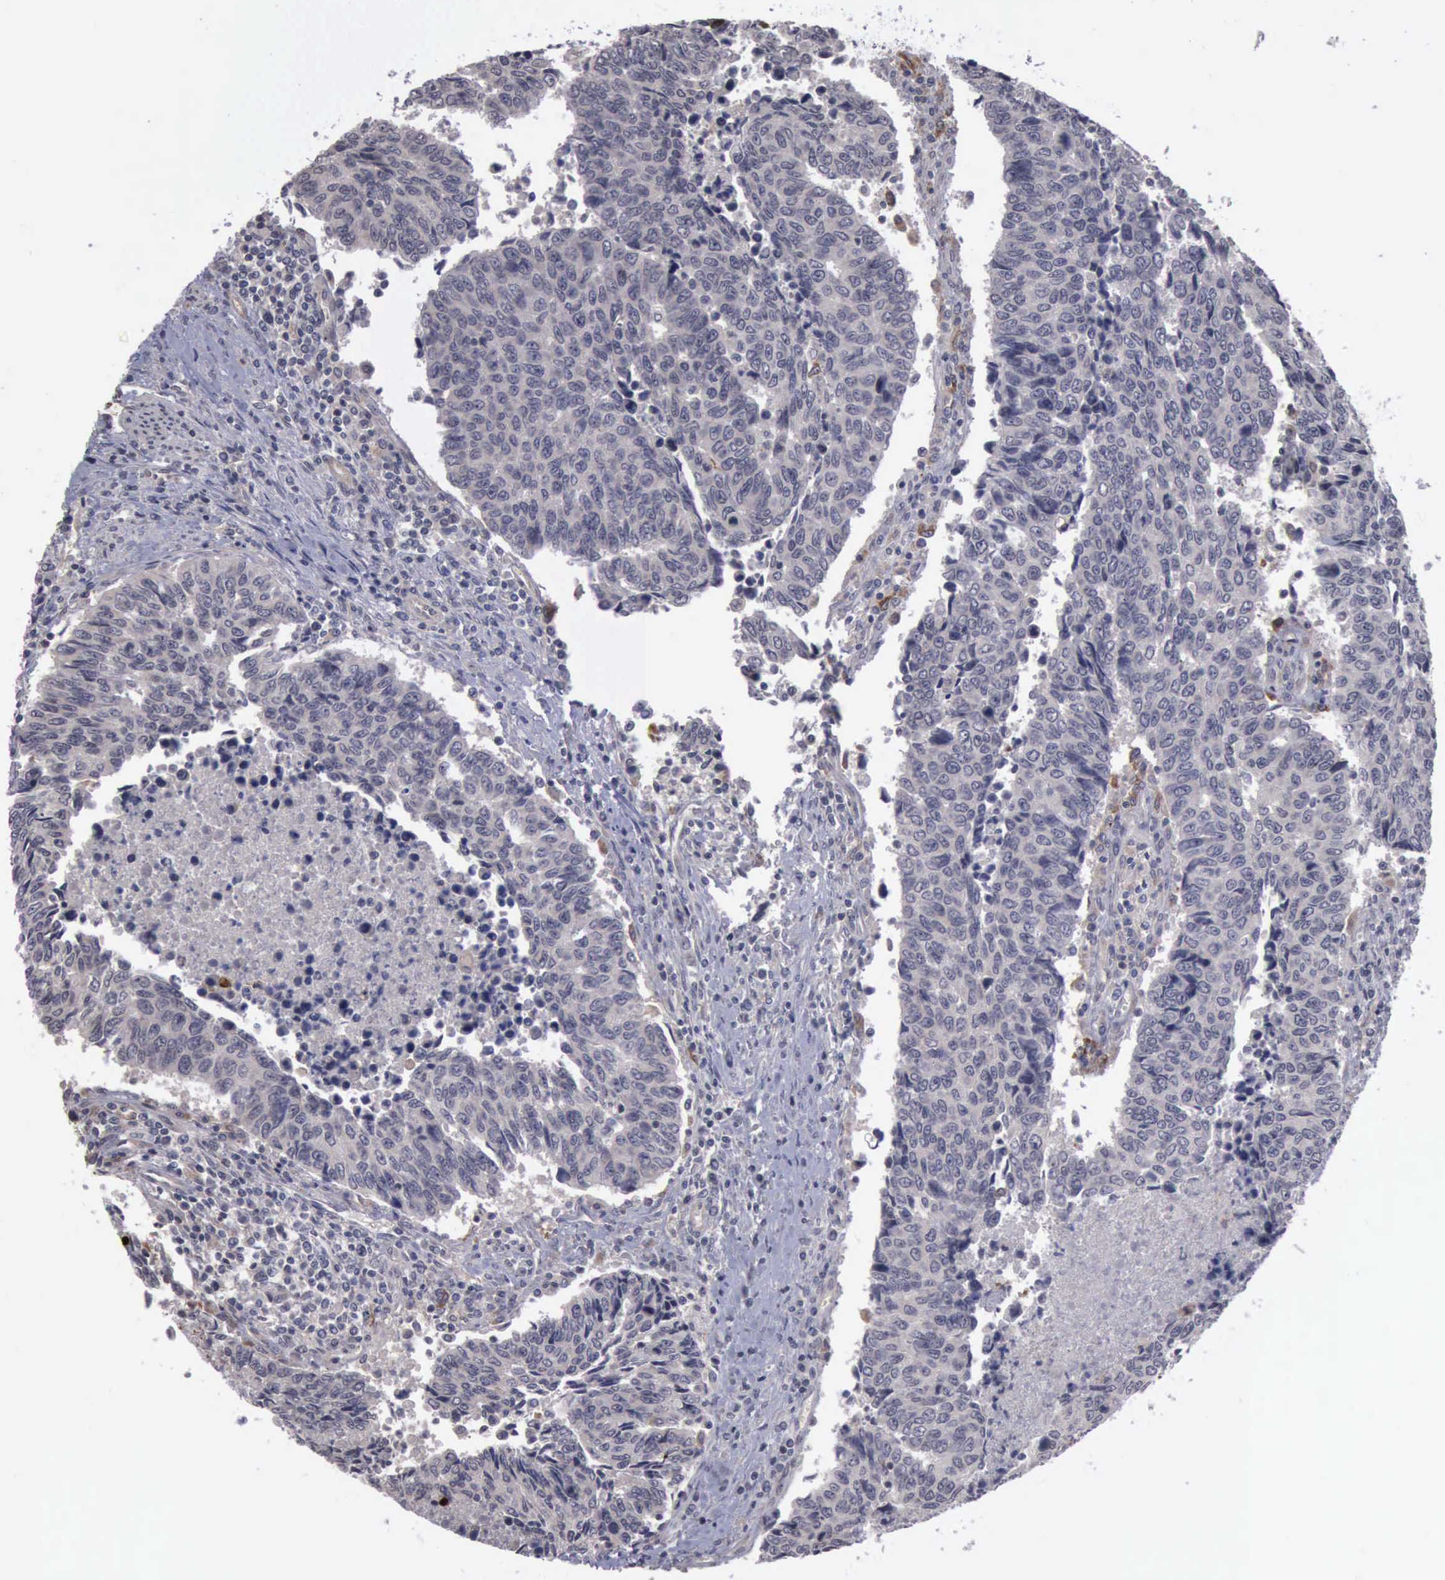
{"staining": {"intensity": "negative", "quantity": "none", "location": "none"}, "tissue": "urothelial cancer", "cell_type": "Tumor cells", "image_type": "cancer", "snomed": [{"axis": "morphology", "description": "Urothelial carcinoma, High grade"}, {"axis": "topography", "description": "Urinary bladder"}], "caption": "Urothelial cancer stained for a protein using IHC displays no staining tumor cells.", "gene": "MMP9", "patient": {"sex": "male", "age": 86}}